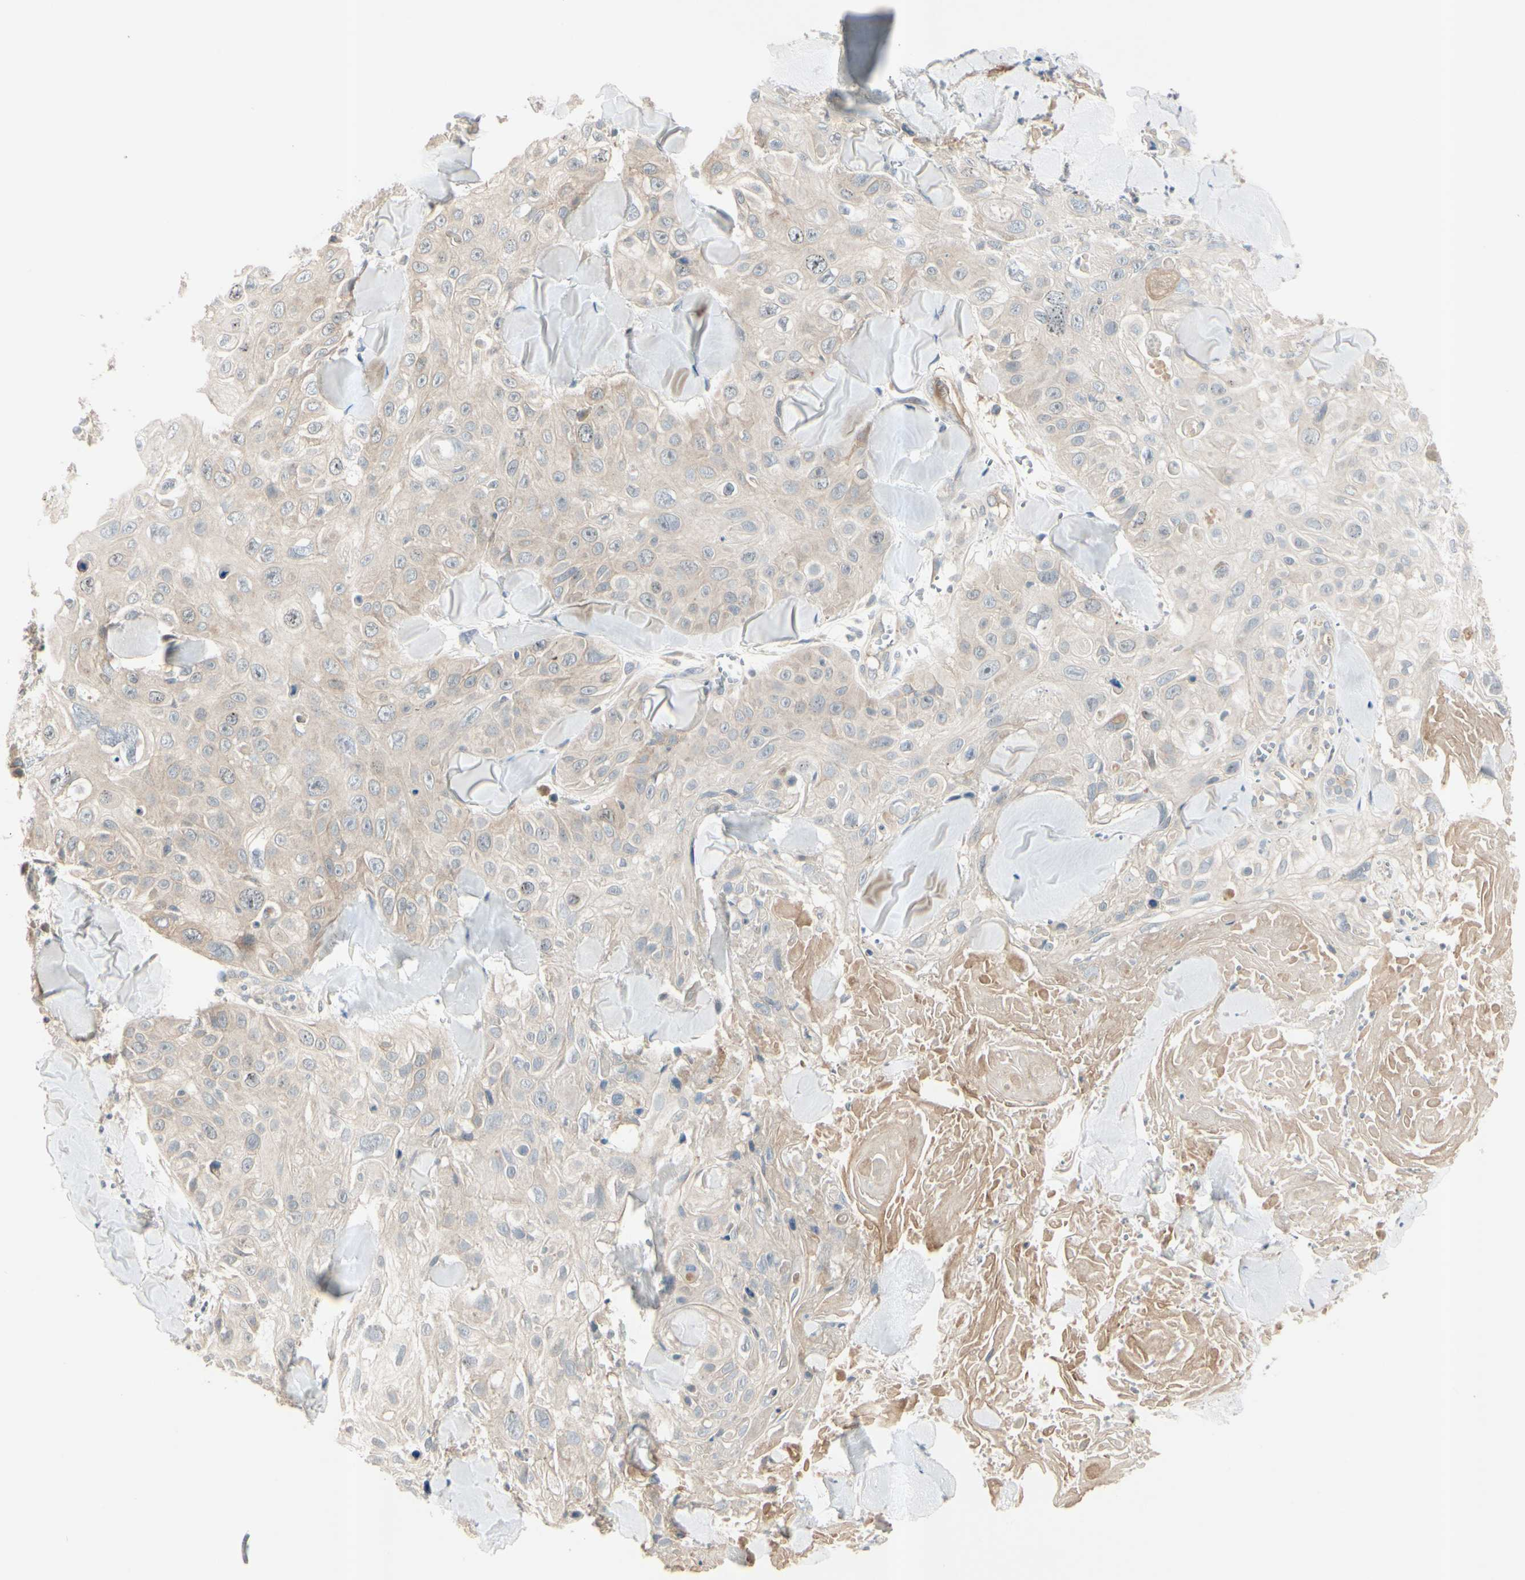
{"staining": {"intensity": "weak", "quantity": "25%-75%", "location": "cytoplasmic/membranous"}, "tissue": "skin cancer", "cell_type": "Tumor cells", "image_type": "cancer", "snomed": [{"axis": "morphology", "description": "Squamous cell carcinoma, NOS"}, {"axis": "topography", "description": "Skin"}], "caption": "DAB immunohistochemical staining of skin squamous cell carcinoma demonstrates weak cytoplasmic/membranous protein staining in about 25%-75% of tumor cells. The staining was performed using DAB to visualize the protein expression in brown, while the nuclei were stained in blue with hematoxylin (Magnification: 20x).", "gene": "ICAM5", "patient": {"sex": "male", "age": 86}}